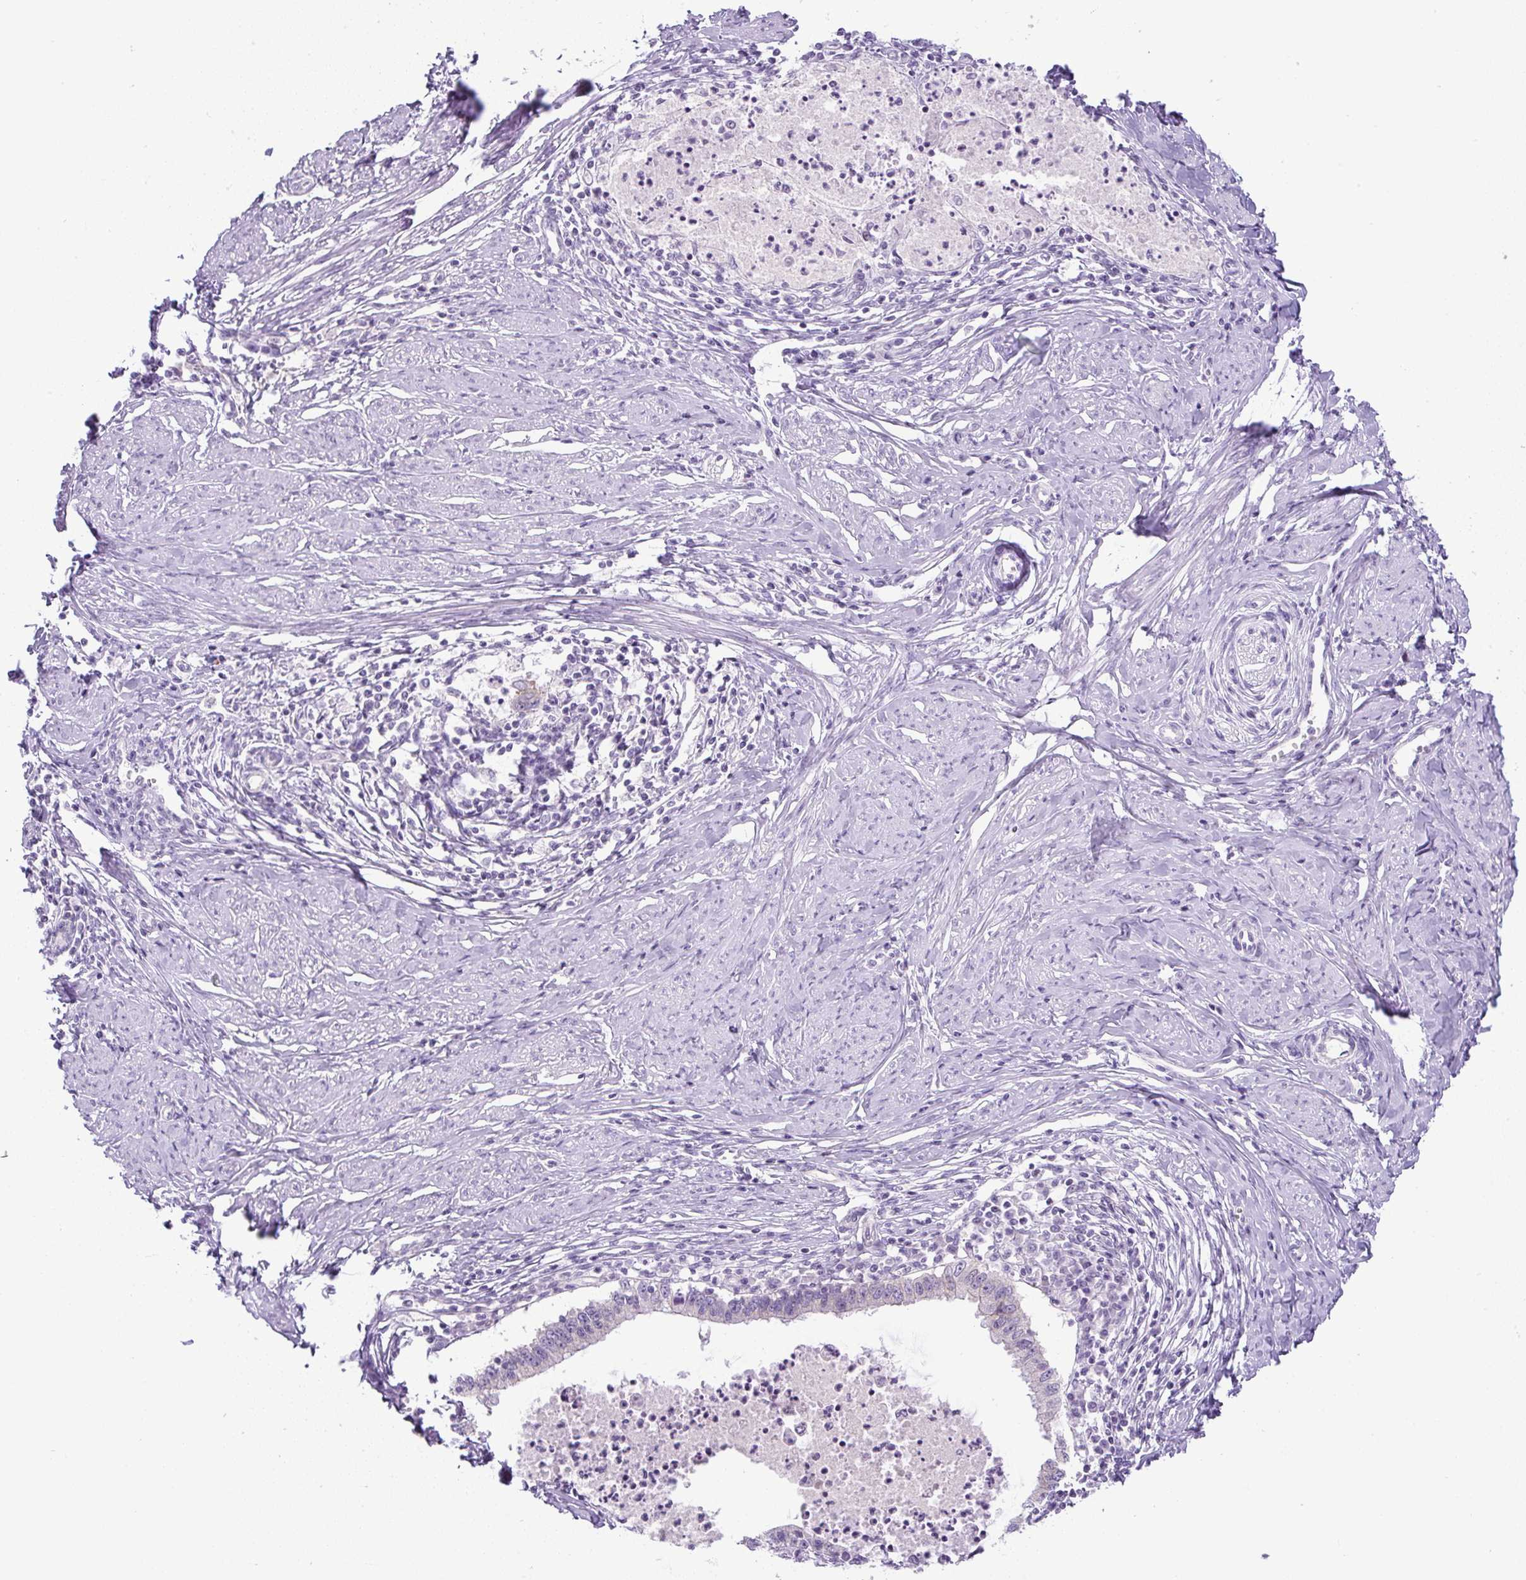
{"staining": {"intensity": "negative", "quantity": "none", "location": "none"}, "tissue": "cervical cancer", "cell_type": "Tumor cells", "image_type": "cancer", "snomed": [{"axis": "morphology", "description": "Adenocarcinoma, NOS"}, {"axis": "topography", "description": "Cervix"}], "caption": "This photomicrograph is of cervical adenocarcinoma stained with immunohistochemistry to label a protein in brown with the nuclei are counter-stained blue. There is no expression in tumor cells.", "gene": "ADAMTS19", "patient": {"sex": "female", "age": 36}}